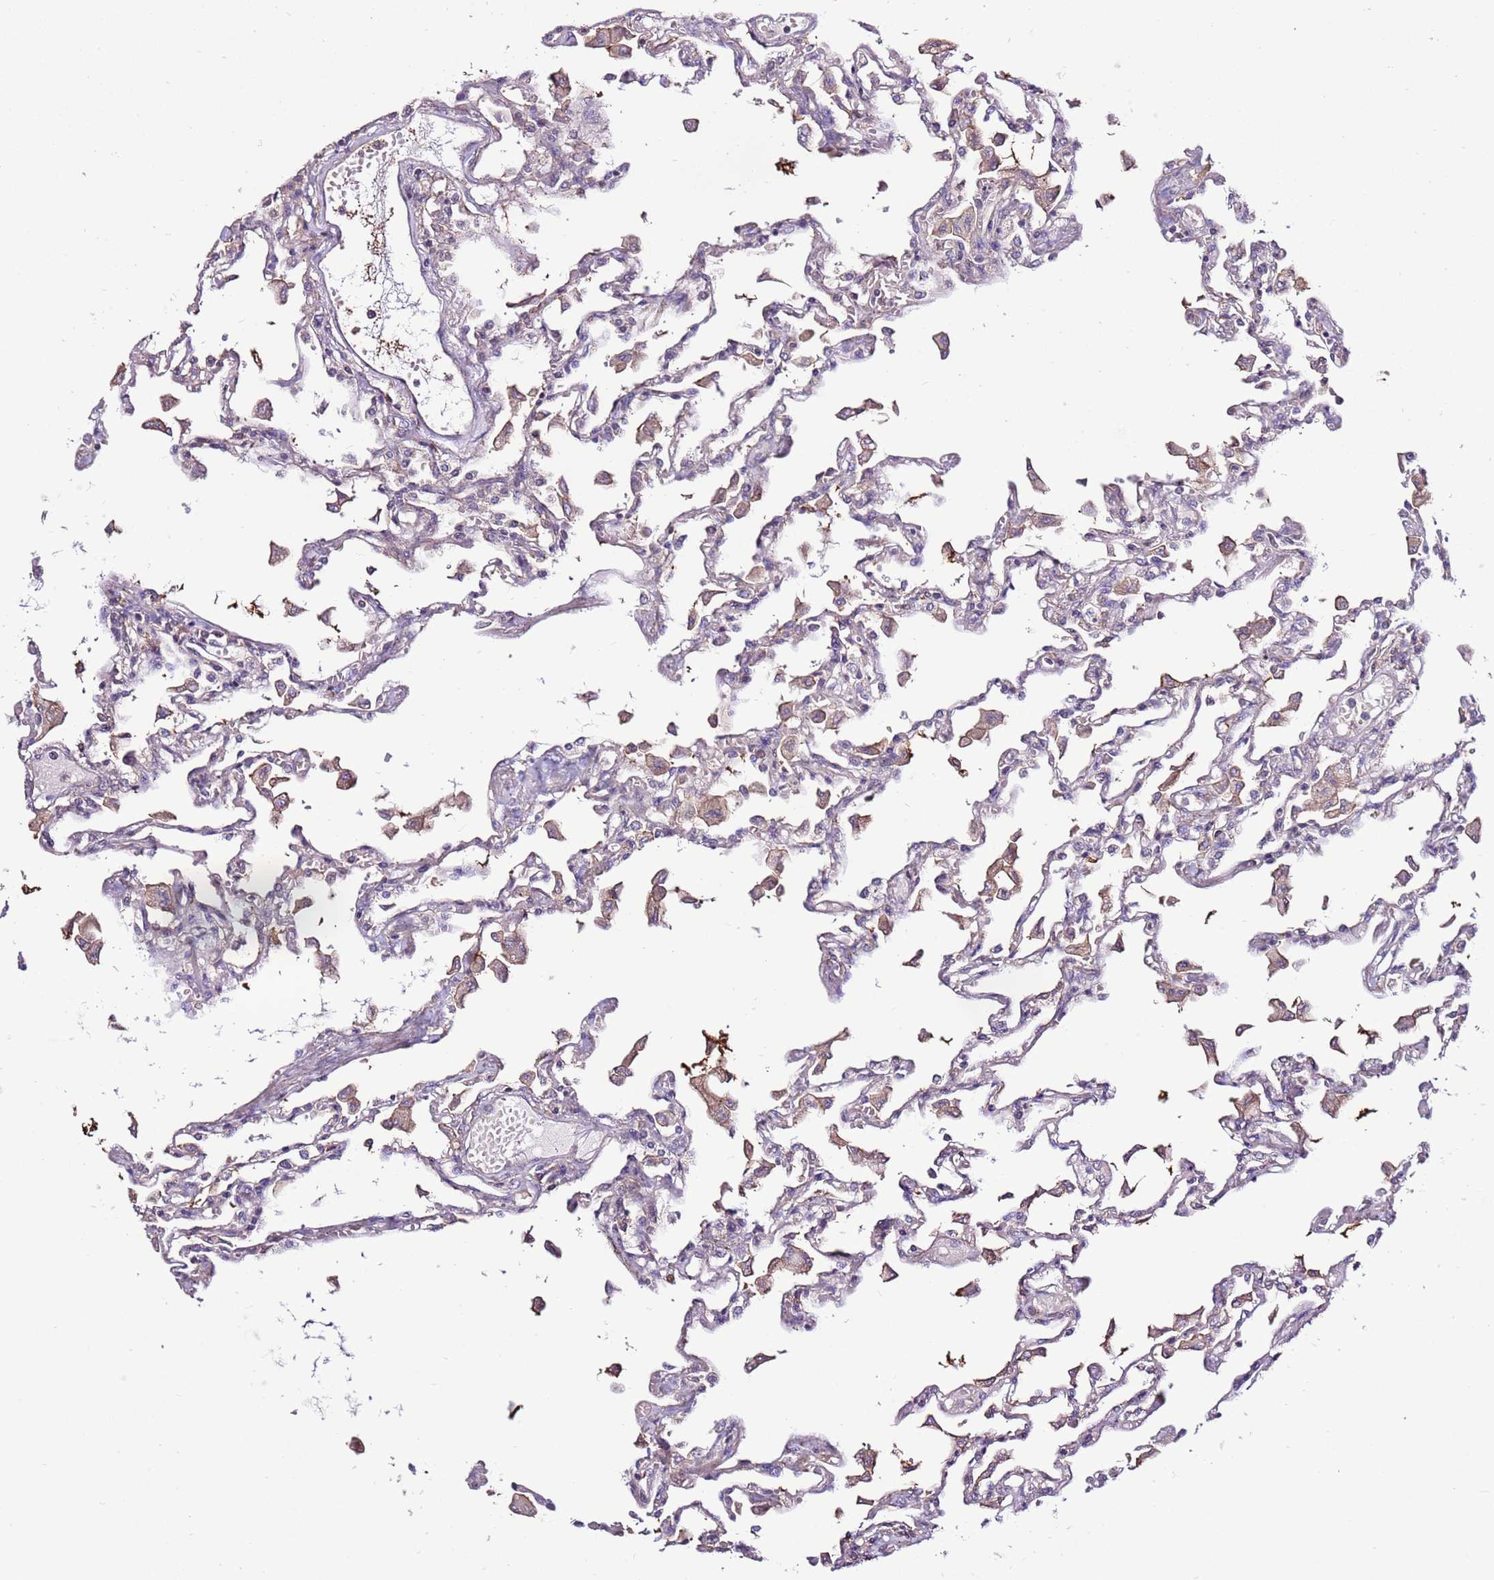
{"staining": {"intensity": "negative", "quantity": "none", "location": "none"}, "tissue": "lung", "cell_type": "Alveolar cells", "image_type": "normal", "snomed": [{"axis": "morphology", "description": "Normal tissue, NOS"}, {"axis": "topography", "description": "Bronchus"}, {"axis": "topography", "description": "Lung"}], "caption": "A high-resolution photomicrograph shows IHC staining of normal lung, which shows no significant staining in alveolar cells.", "gene": "EVA1B", "patient": {"sex": "female", "age": 49}}